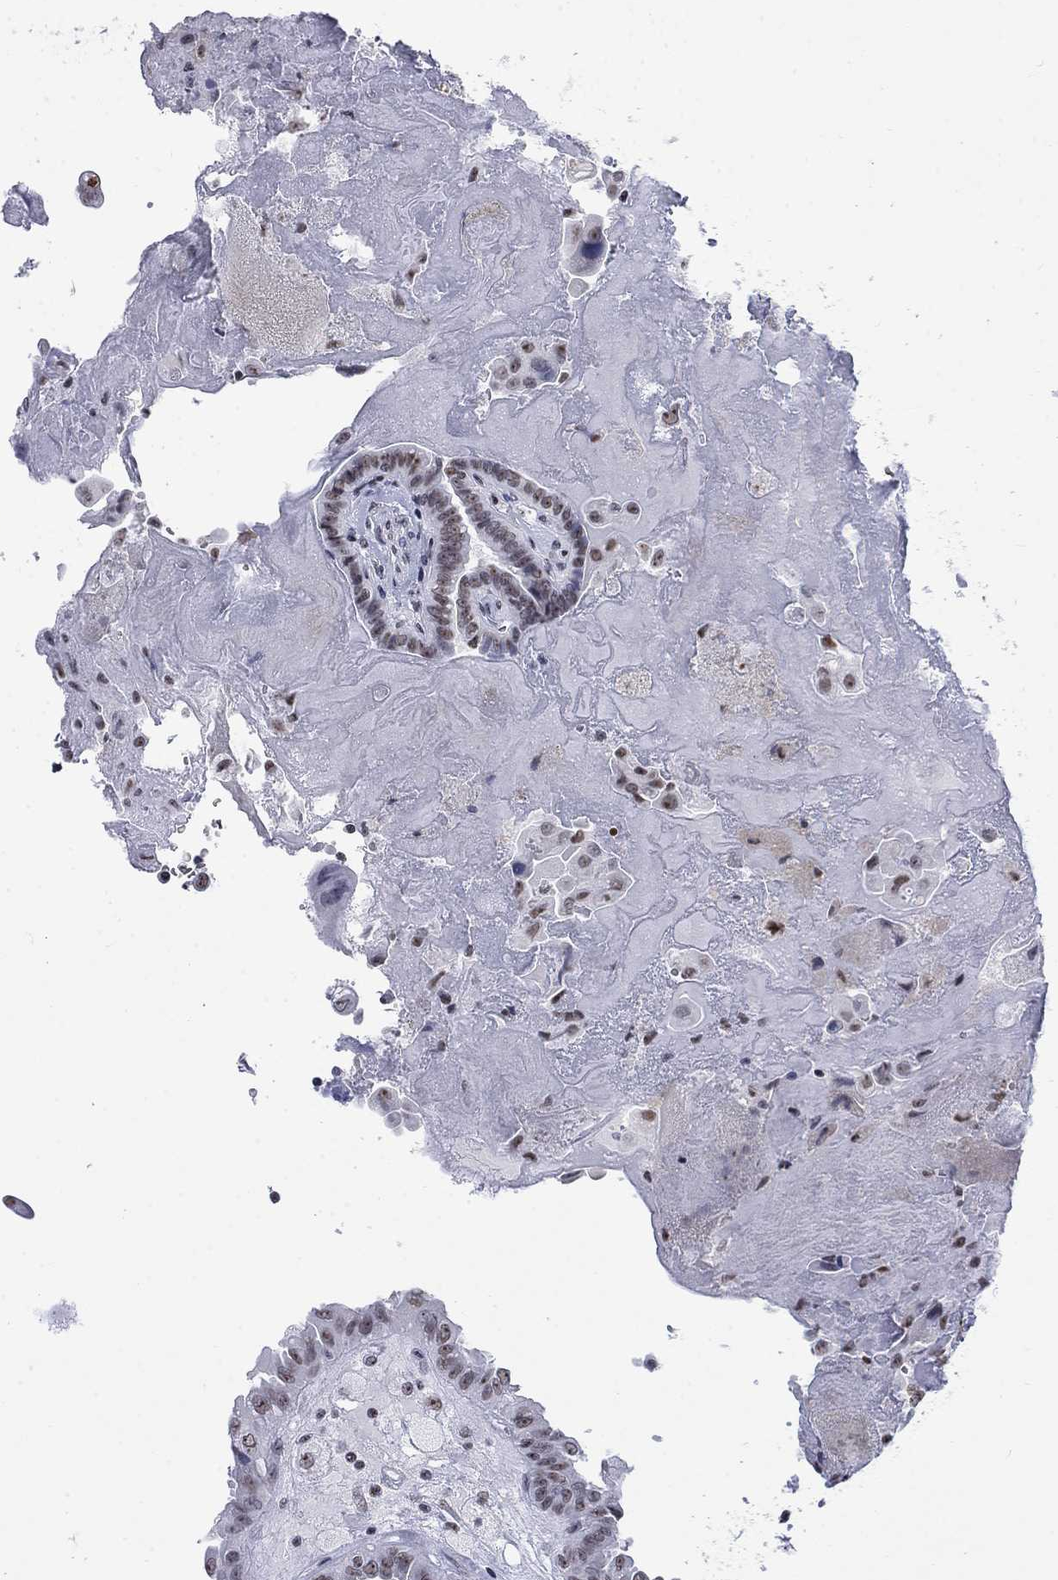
{"staining": {"intensity": "moderate", "quantity": "<25%", "location": "nuclear"}, "tissue": "thyroid cancer", "cell_type": "Tumor cells", "image_type": "cancer", "snomed": [{"axis": "morphology", "description": "Papillary adenocarcinoma, NOS"}, {"axis": "topography", "description": "Thyroid gland"}], "caption": "Moderate nuclear protein expression is appreciated in about <25% of tumor cells in papillary adenocarcinoma (thyroid).", "gene": "CSRNP3", "patient": {"sex": "female", "age": 37}}